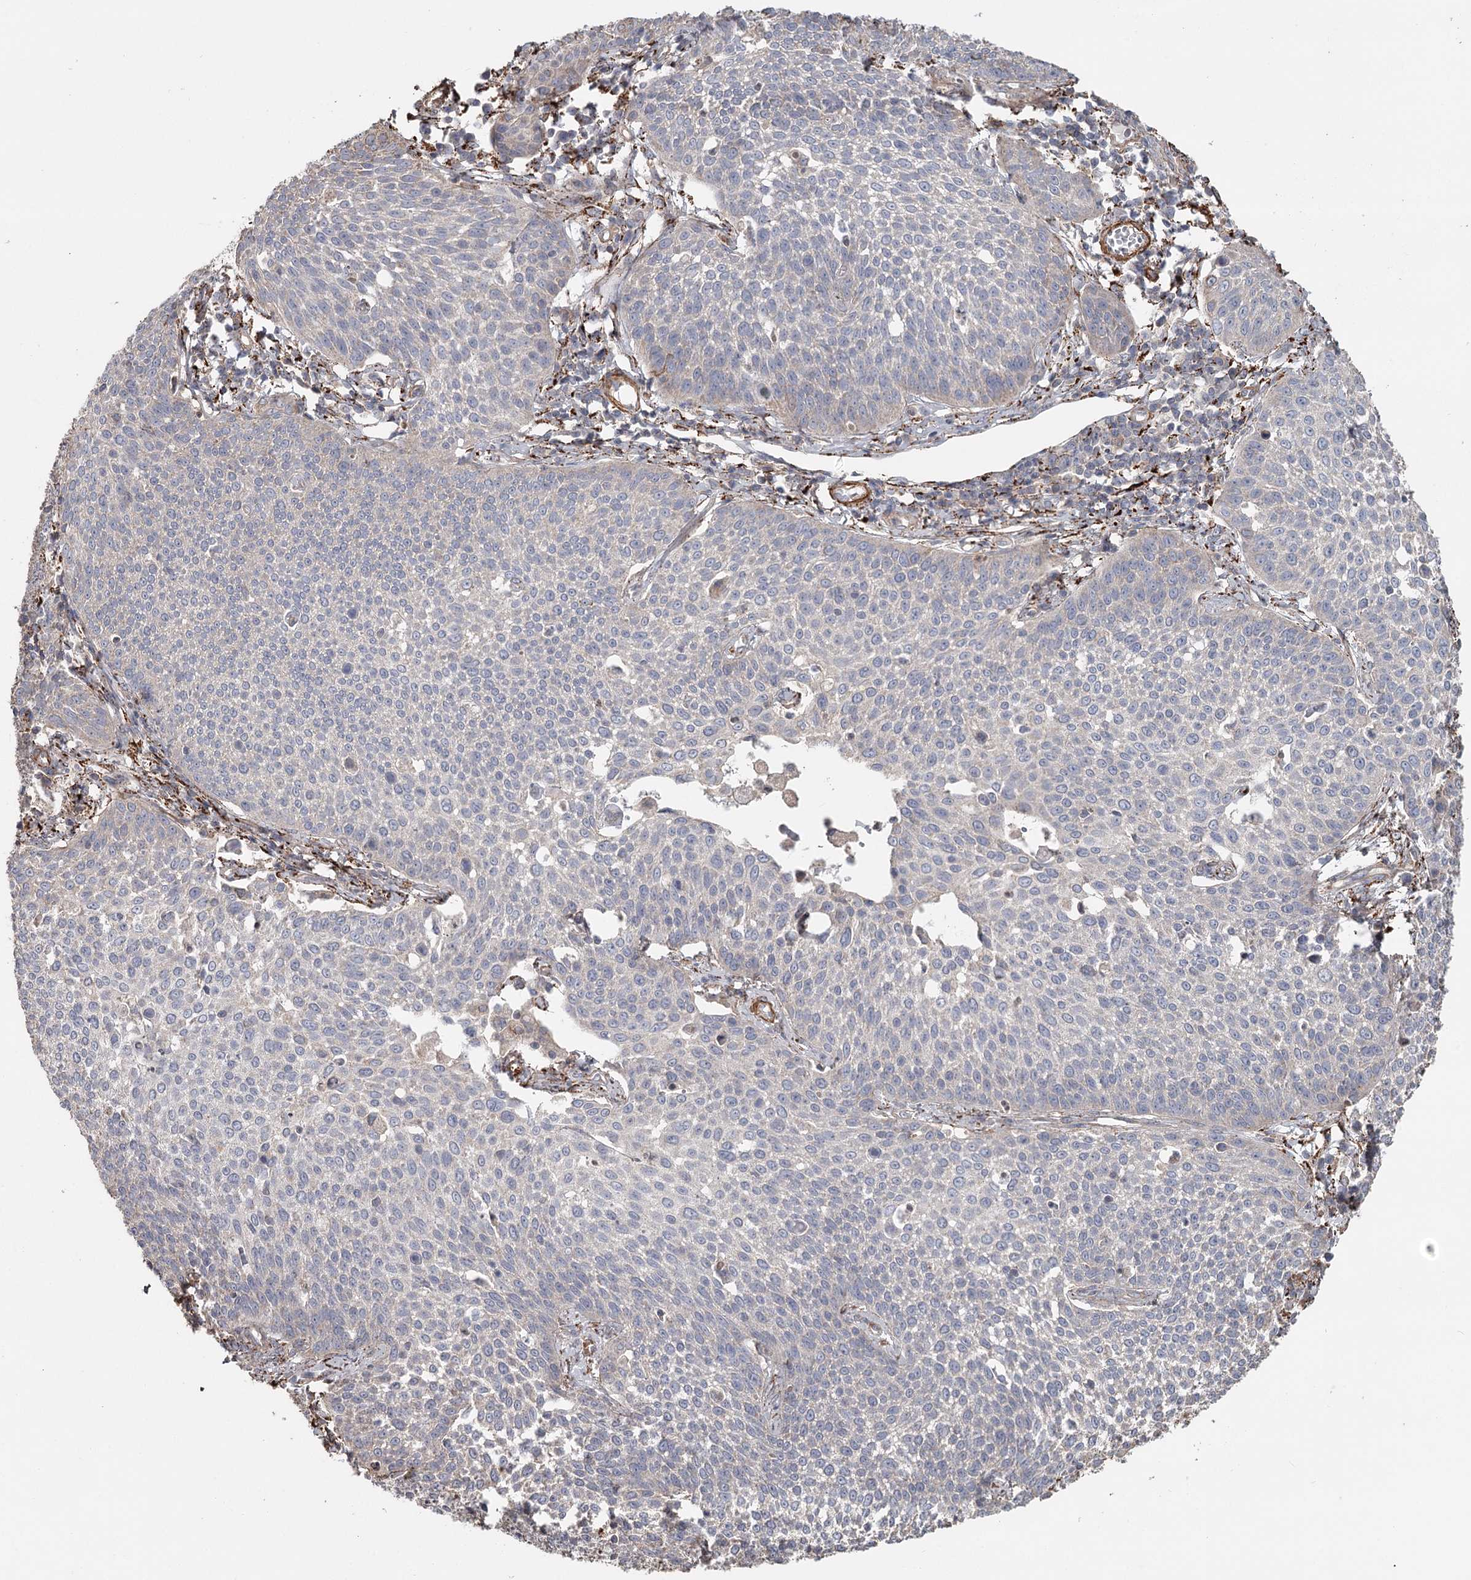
{"staining": {"intensity": "negative", "quantity": "none", "location": "none"}, "tissue": "cervical cancer", "cell_type": "Tumor cells", "image_type": "cancer", "snomed": [{"axis": "morphology", "description": "Squamous cell carcinoma, NOS"}, {"axis": "topography", "description": "Cervix"}], "caption": "Human squamous cell carcinoma (cervical) stained for a protein using immunohistochemistry (IHC) reveals no expression in tumor cells.", "gene": "DHRS9", "patient": {"sex": "female", "age": 34}}